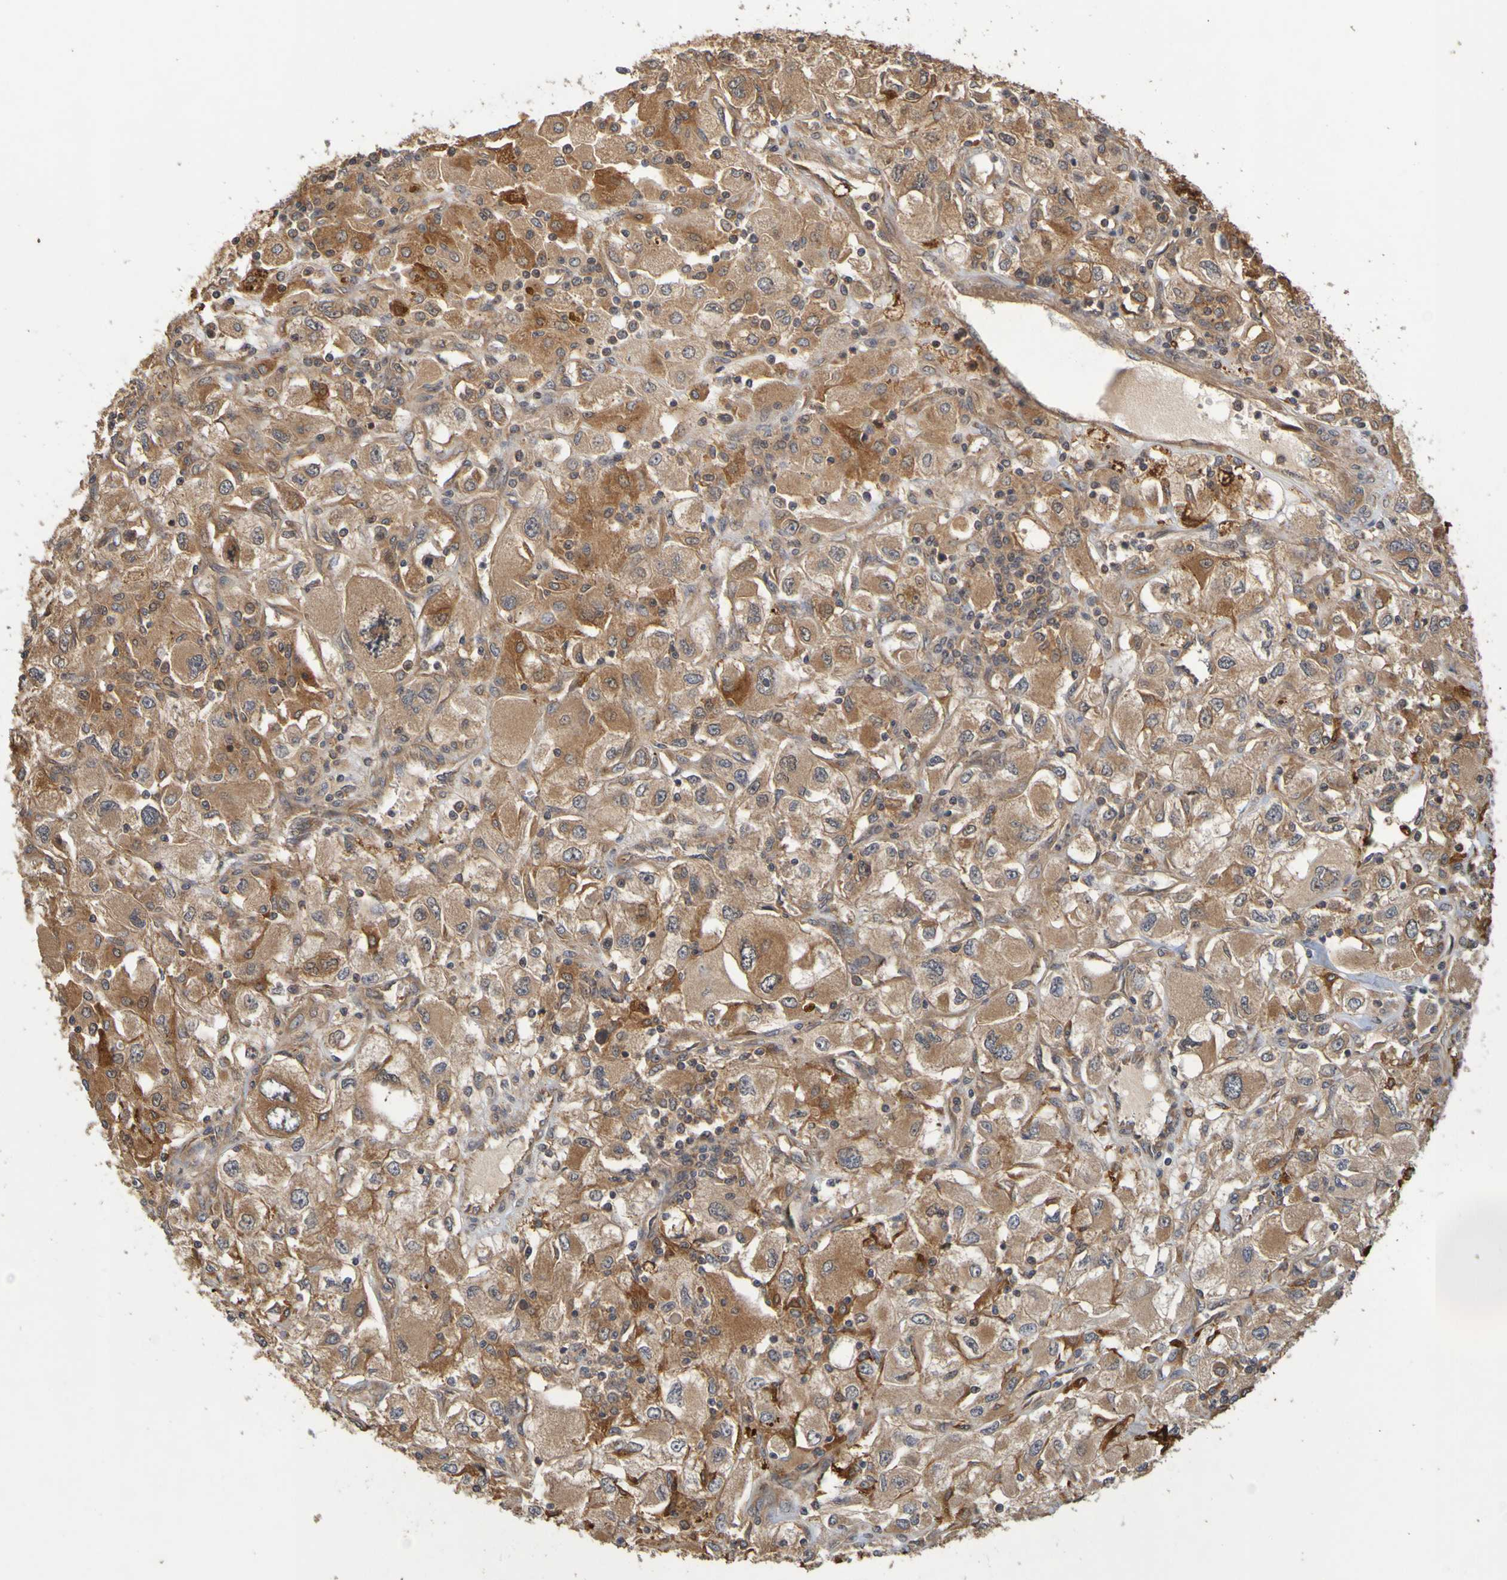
{"staining": {"intensity": "moderate", "quantity": ">75%", "location": "cytoplasmic/membranous"}, "tissue": "renal cancer", "cell_type": "Tumor cells", "image_type": "cancer", "snomed": [{"axis": "morphology", "description": "Adenocarcinoma, NOS"}, {"axis": "topography", "description": "Kidney"}], "caption": "Immunohistochemical staining of human adenocarcinoma (renal) demonstrates medium levels of moderate cytoplasmic/membranous staining in approximately >75% of tumor cells.", "gene": "OCRL", "patient": {"sex": "female", "age": 52}}